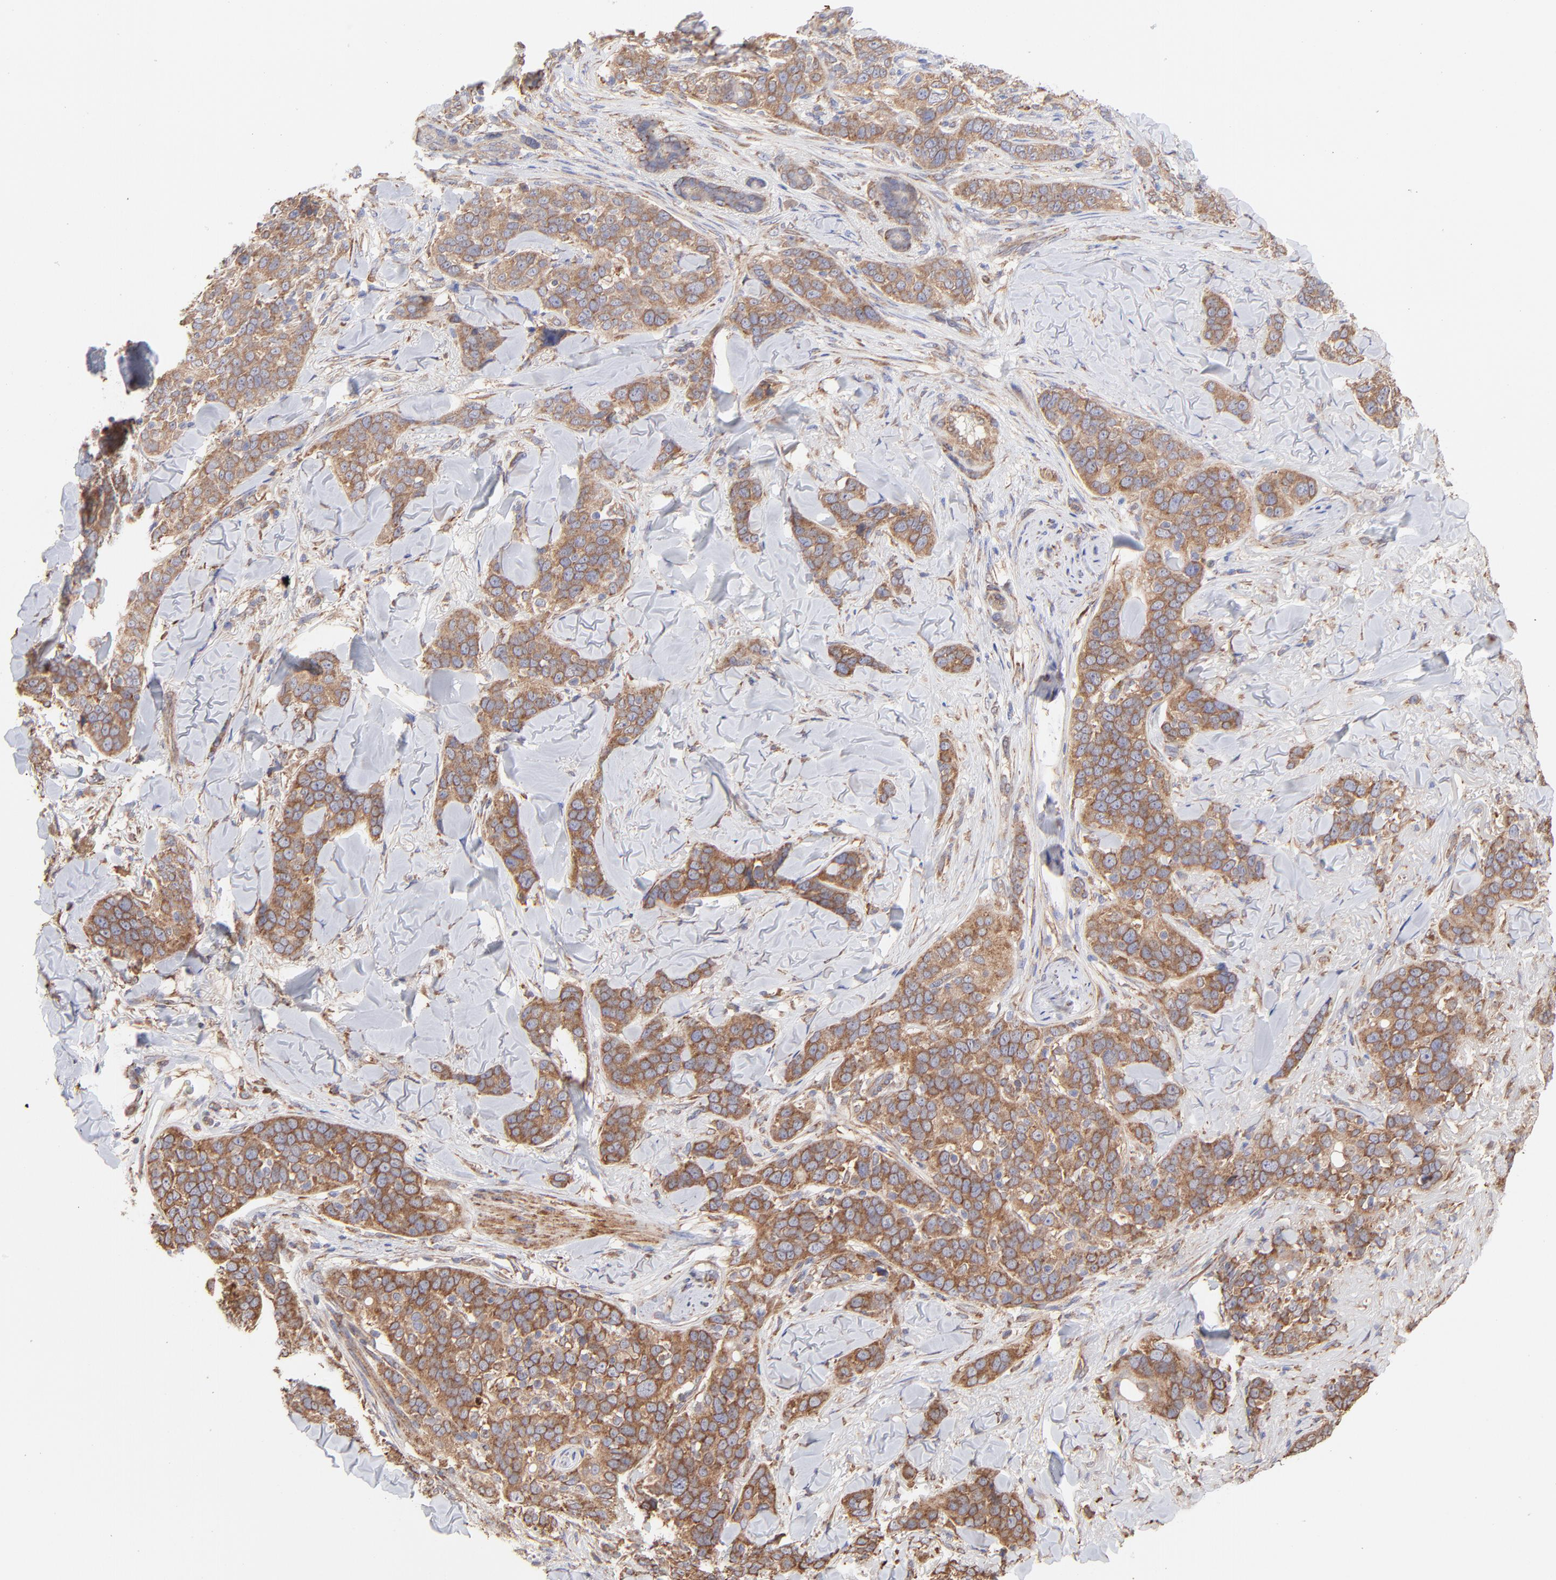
{"staining": {"intensity": "moderate", "quantity": ">75%", "location": "cytoplasmic/membranous"}, "tissue": "skin cancer", "cell_type": "Tumor cells", "image_type": "cancer", "snomed": [{"axis": "morphology", "description": "Normal tissue, NOS"}, {"axis": "morphology", "description": "Squamous cell carcinoma, NOS"}, {"axis": "topography", "description": "Skin"}], "caption": "The histopathology image reveals immunohistochemical staining of skin cancer. There is moderate cytoplasmic/membranous positivity is seen in about >75% of tumor cells.", "gene": "PFKM", "patient": {"sex": "female", "age": 83}}